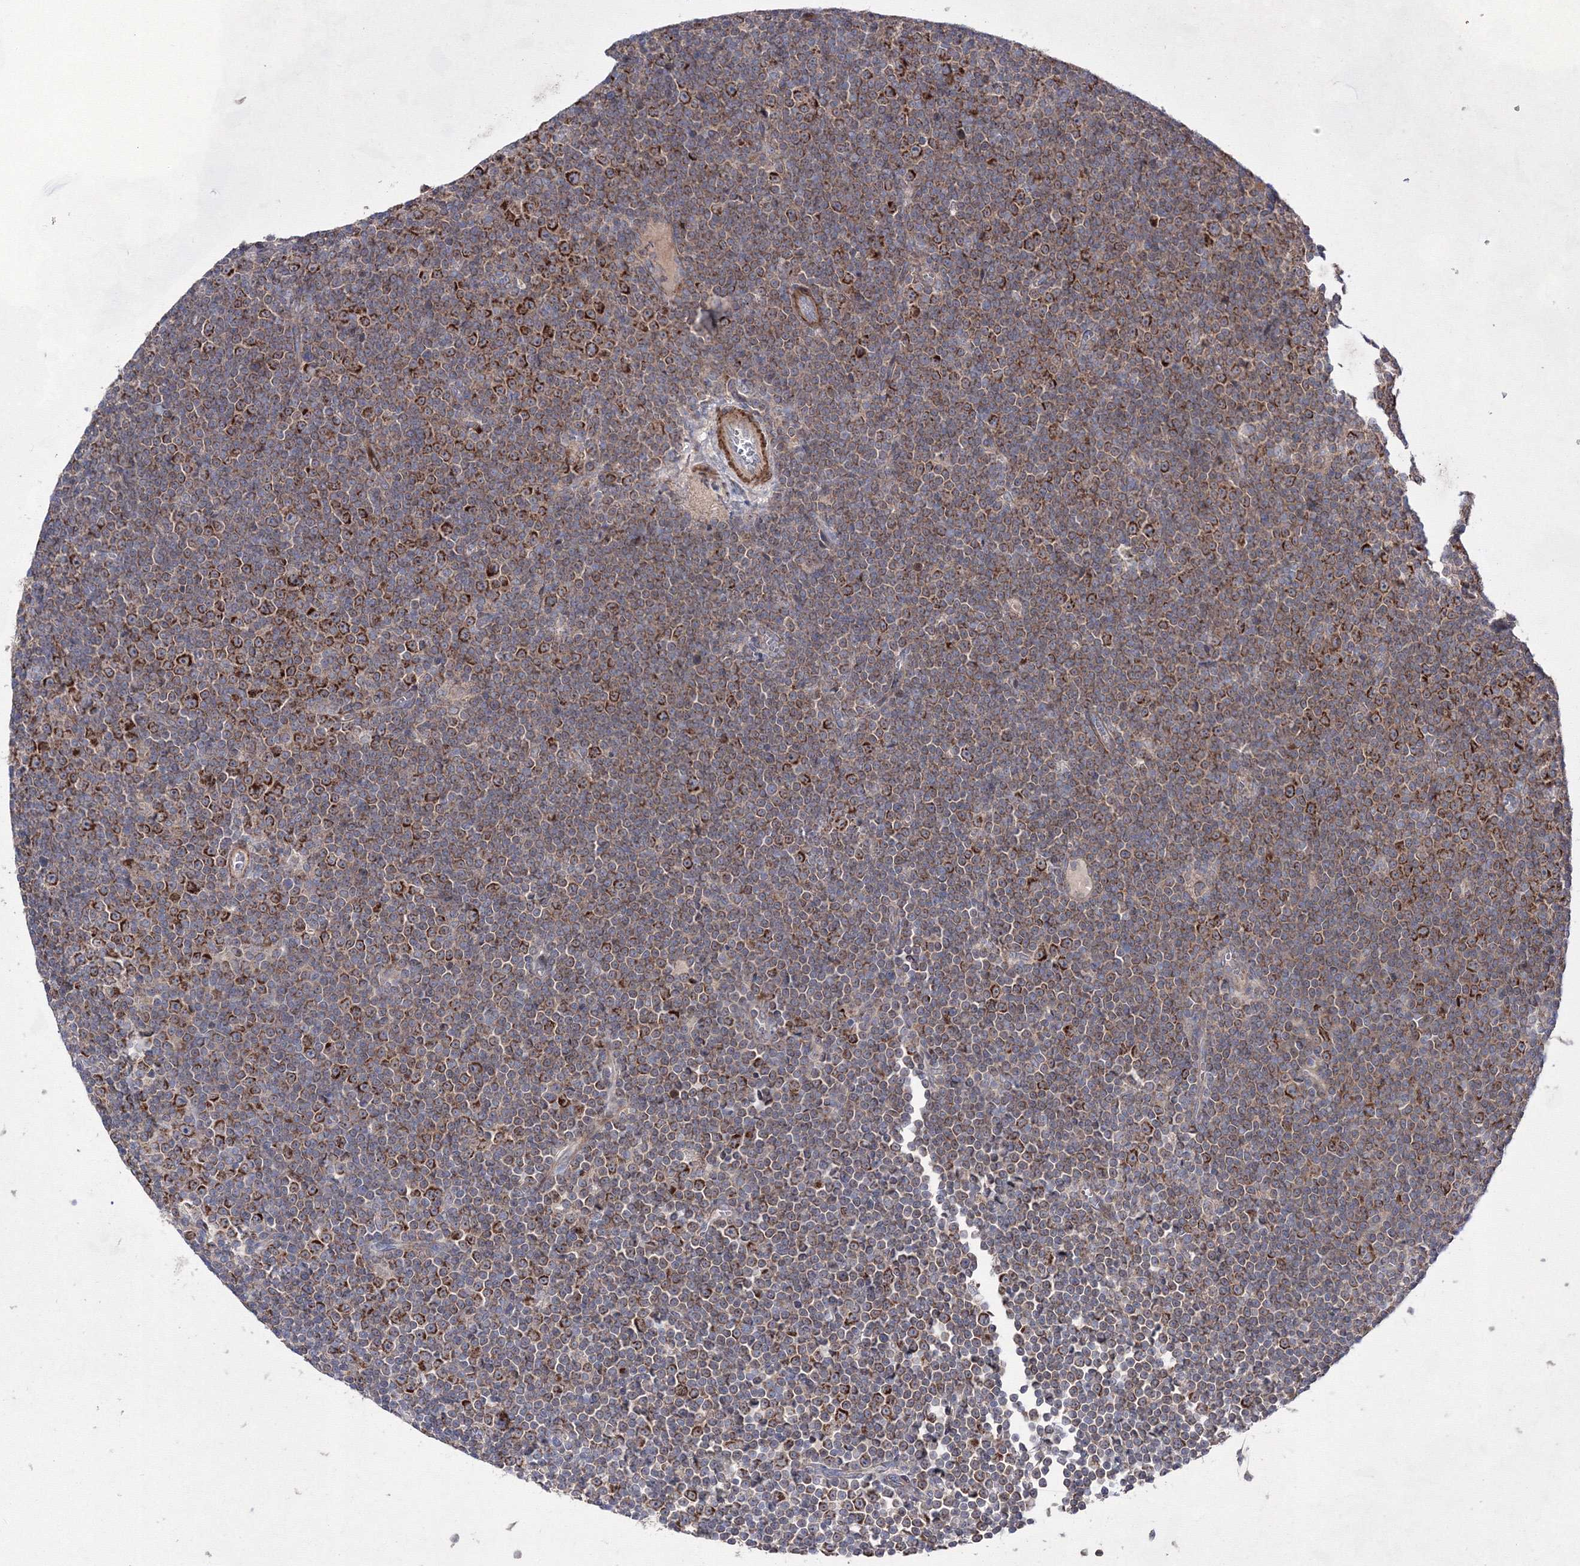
{"staining": {"intensity": "strong", "quantity": "25%-75%", "location": "cytoplasmic/membranous"}, "tissue": "lymphoma", "cell_type": "Tumor cells", "image_type": "cancer", "snomed": [{"axis": "morphology", "description": "Malignant lymphoma, non-Hodgkin's type, Low grade"}, {"axis": "topography", "description": "Lymph node"}], "caption": "Immunohistochemical staining of low-grade malignant lymphoma, non-Hodgkin's type displays high levels of strong cytoplasmic/membranous expression in approximately 25%-75% of tumor cells. The staining was performed using DAB to visualize the protein expression in brown, while the nuclei were stained in blue with hematoxylin (Magnification: 20x).", "gene": "GFM1", "patient": {"sex": "female", "age": 67}}